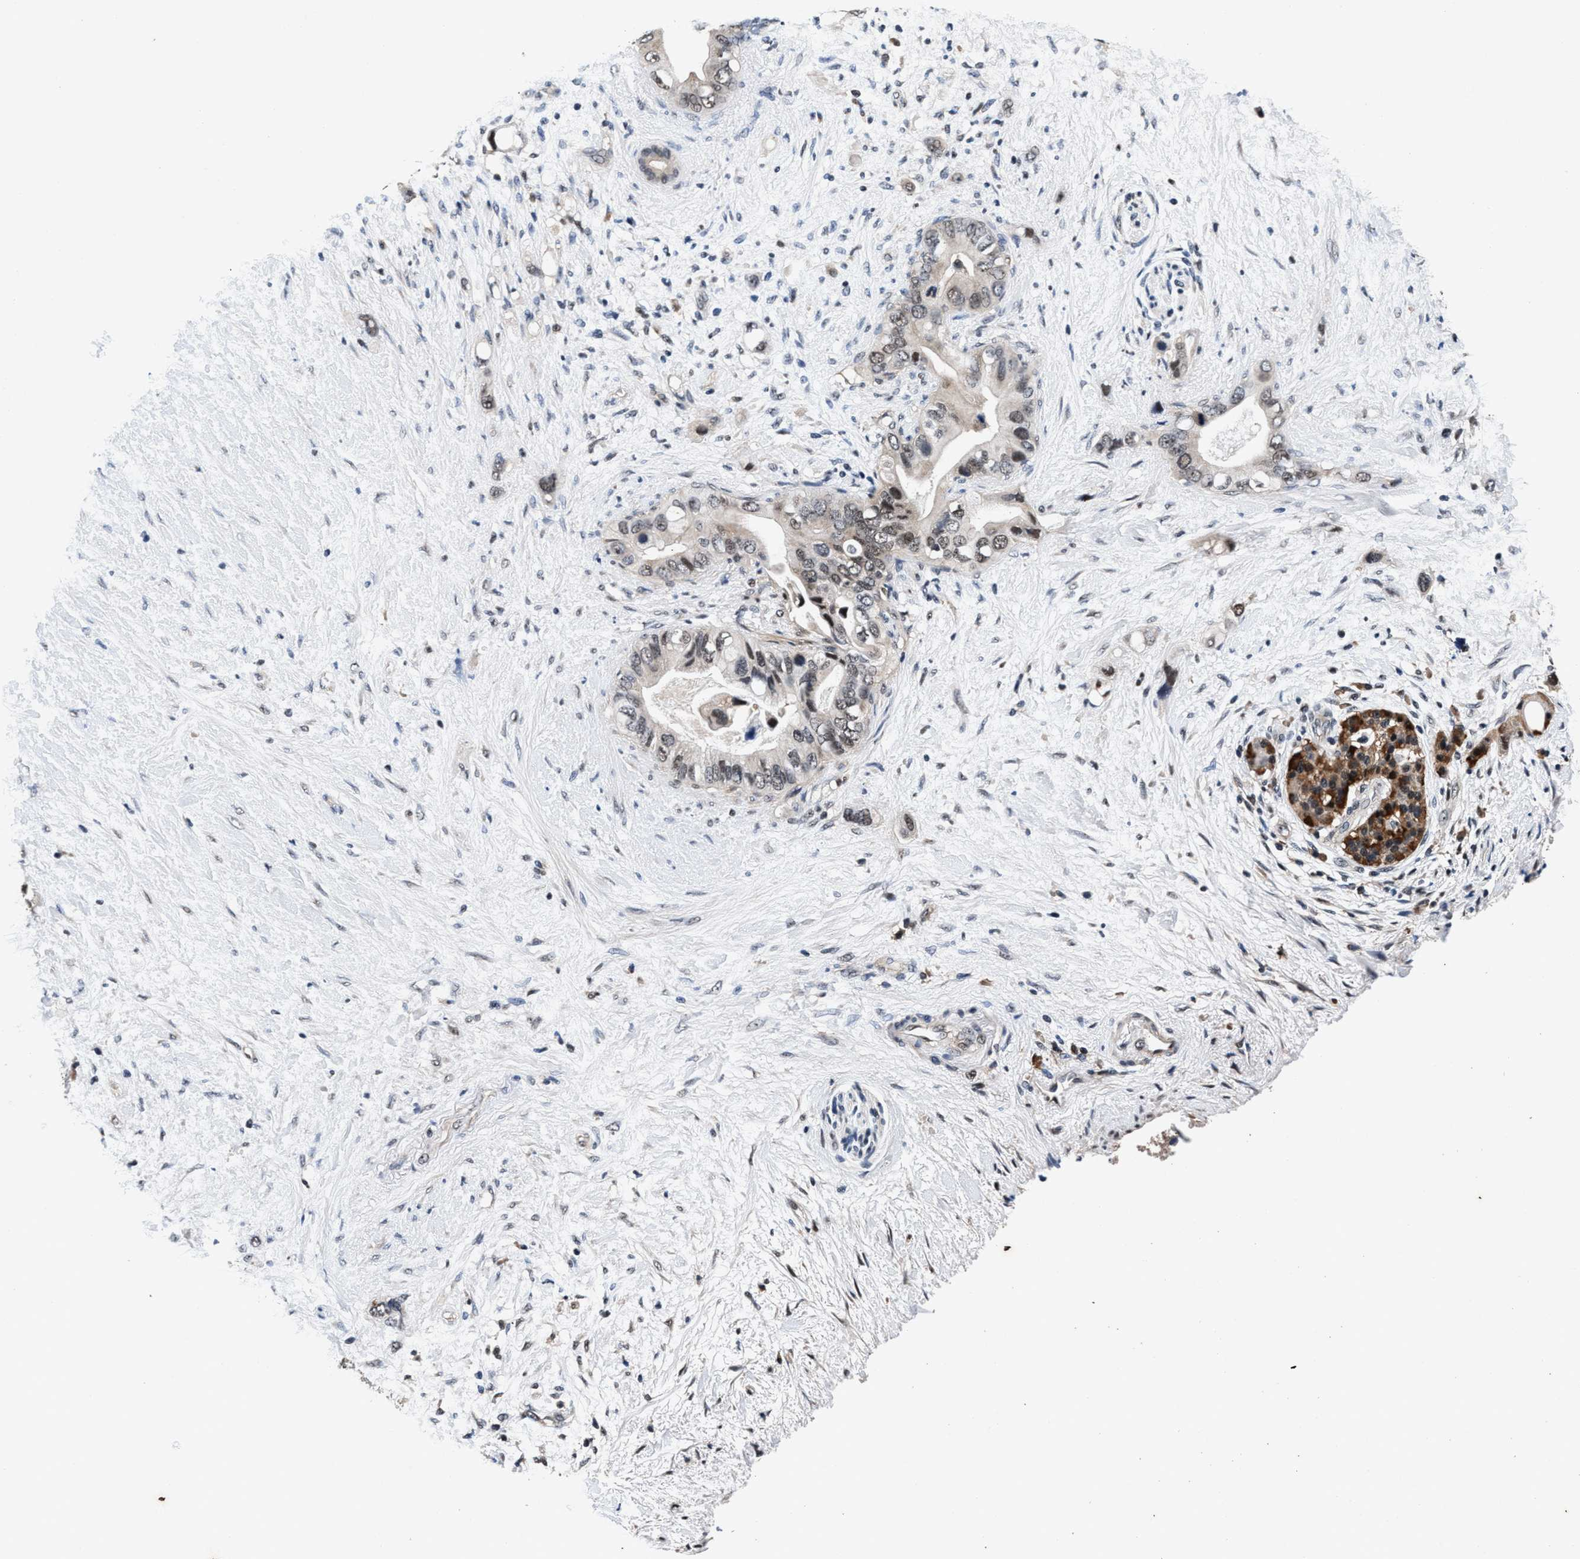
{"staining": {"intensity": "weak", "quantity": ">75%", "location": "nuclear"}, "tissue": "pancreatic cancer", "cell_type": "Tumor cells", "image_type": "cancer", "snomed": [{"axis": "morphology", "description": "Adenocarcinoma, NOS"}, {"axis": "topography", "description": "Pancreas"}], "caption": "DAB (3,3'-diaminobenzidine) immunohistochemical staining of human pancreatic cancer (adenocarcinoma) reveals weak nuclear protein positivity in approximately >75% of tumor cells. (Stains: DAB (3,3'-diaminobenzidine) in brown, nuclei in blue, Microscopy: brightfield microscopy at high magnification).", "gene": "USP16", "patient": {"sex": "female", "age": 56}}